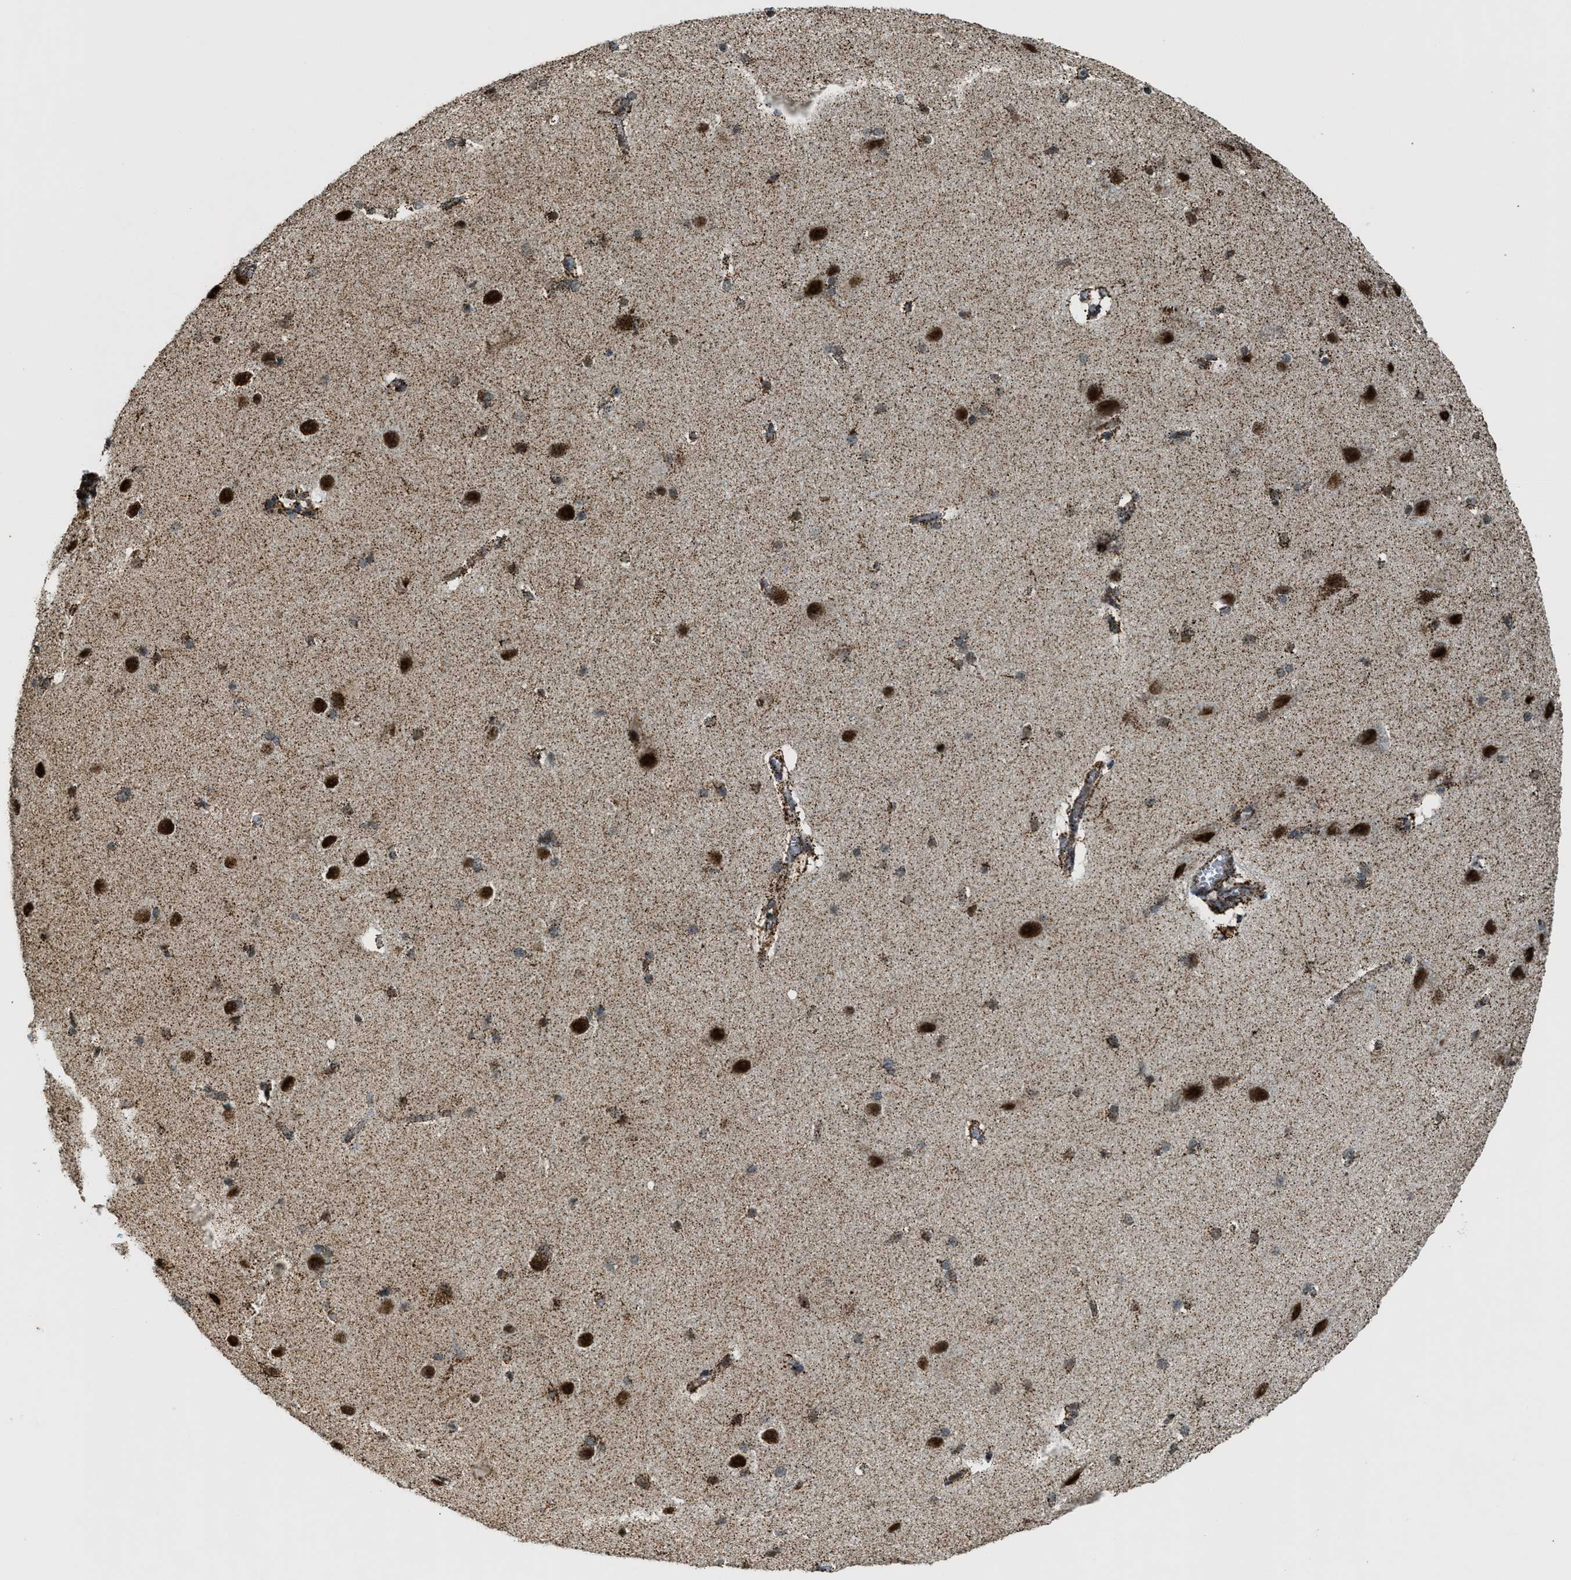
{"staining": {"intensity": "strong", "quantity": ">75%", "location": "cytoplasmic/membranous"}, "tissue": "cerebral cortex", "cell_type": "Endothelial cells", "image_type": "normal", "snomed": [{"axis": "morphology", "description": "Normal tissue, NOS"}, {"axis": "topography", "description": "Cerebral cortex"}, {"axis": "topography", "description": "Hippocampus"}], "caption": "Brown immunohistochemical staining in normal human cerebral cortex demonstrates strong cytoplasmic/membranous staining in about >75% of endothelial cells.", "gene": "HIBADH", "patient": {"sex": "female", "age": 19}}